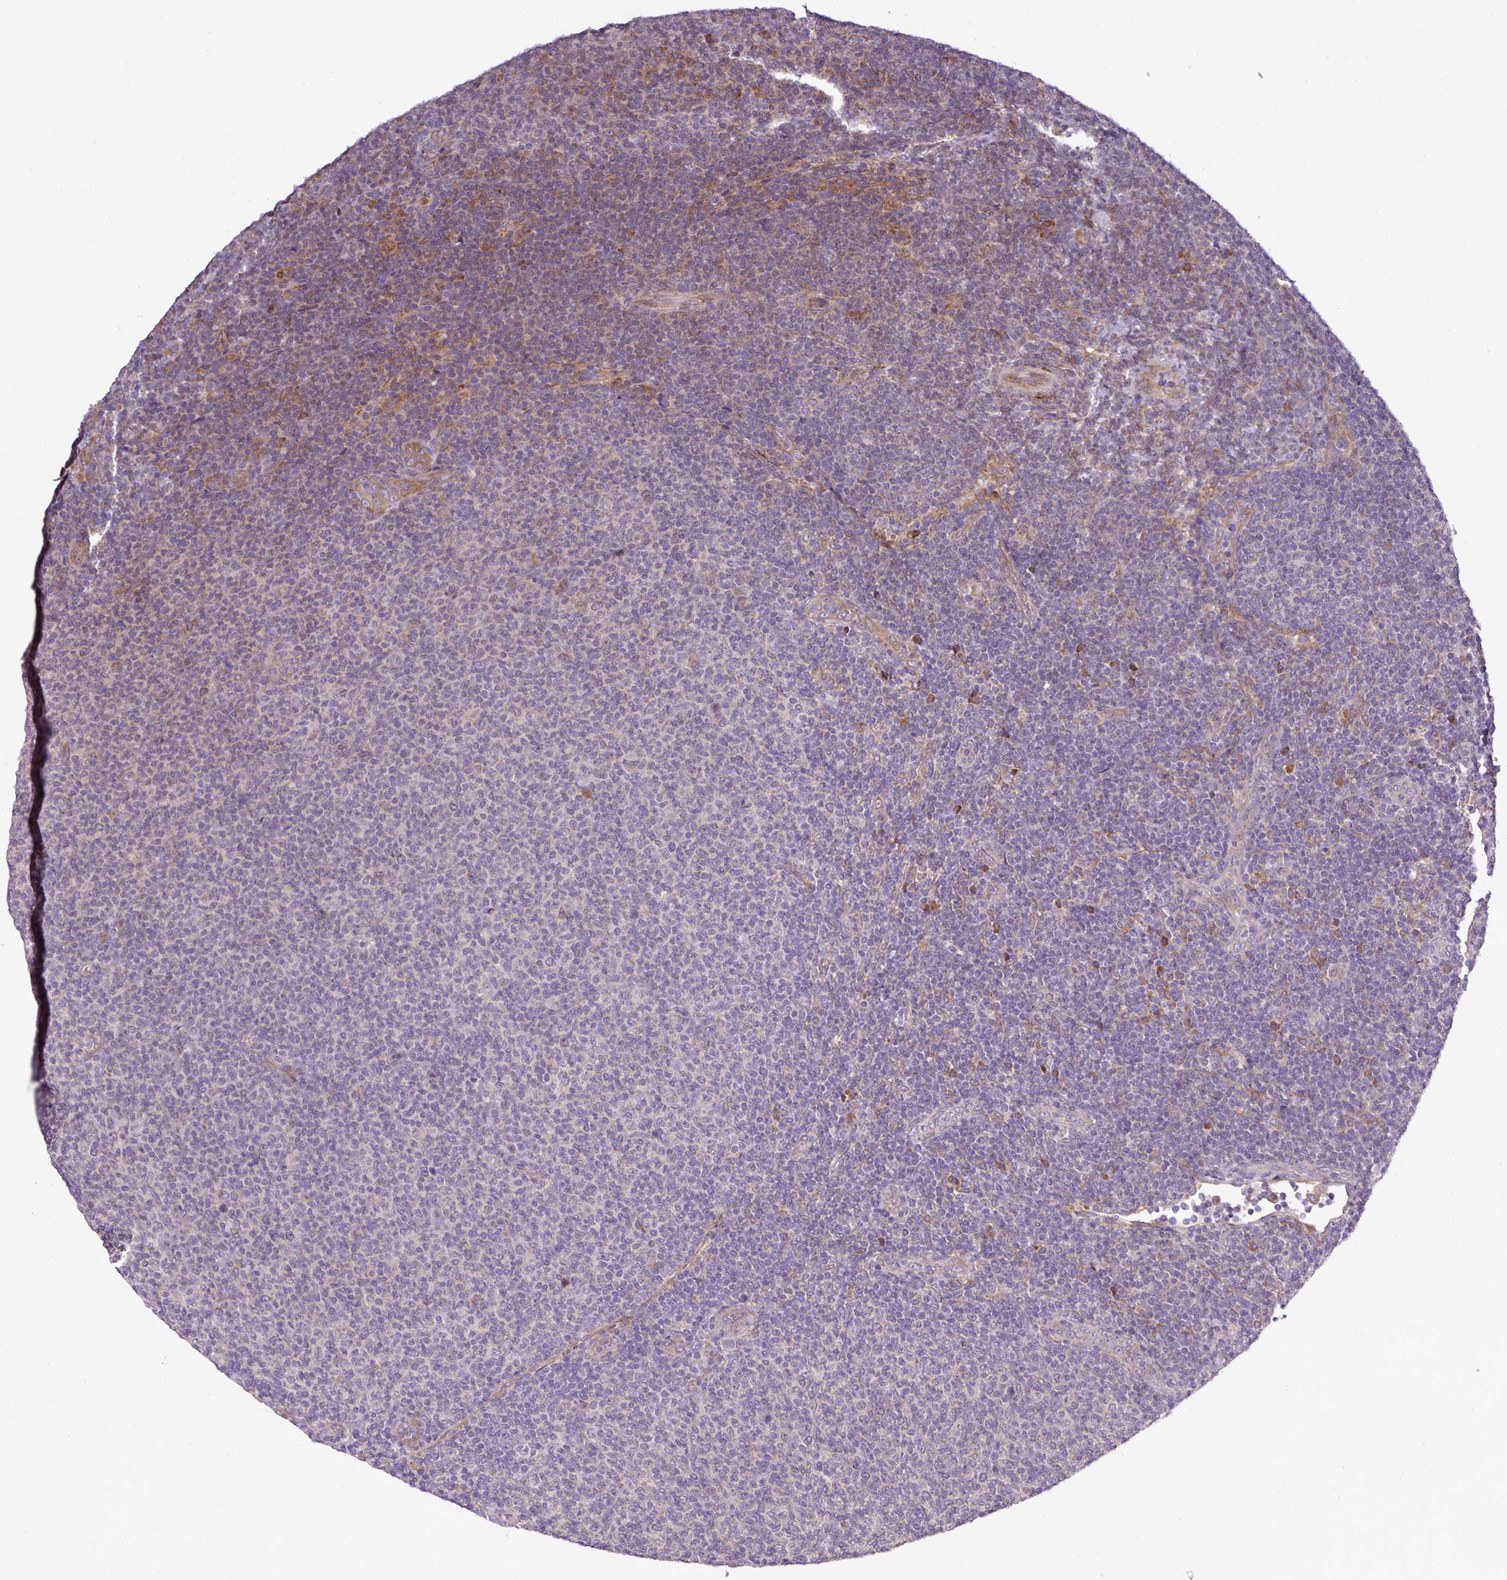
{"staining": {"intensity": "negative", "quantity": "none", "location": "none"}, "tissue": "lymphoma", "cell_type": "Tumor cells", "image_type": "cancer", "snomed": [{"axis": "morphology", "description": "Malignant lymphoma, non-Hodgkin's type, Low grade"}, {"axis": "topography", "description": "Lymph node"}], "caption": "High power microscopy micrograph of an immunohistochemistry (IHC) image of lymphoma, revealing no significant staining in tumor cells.", "gene": "MEGF6", "patient": {"sex": "male", "age": 66}}